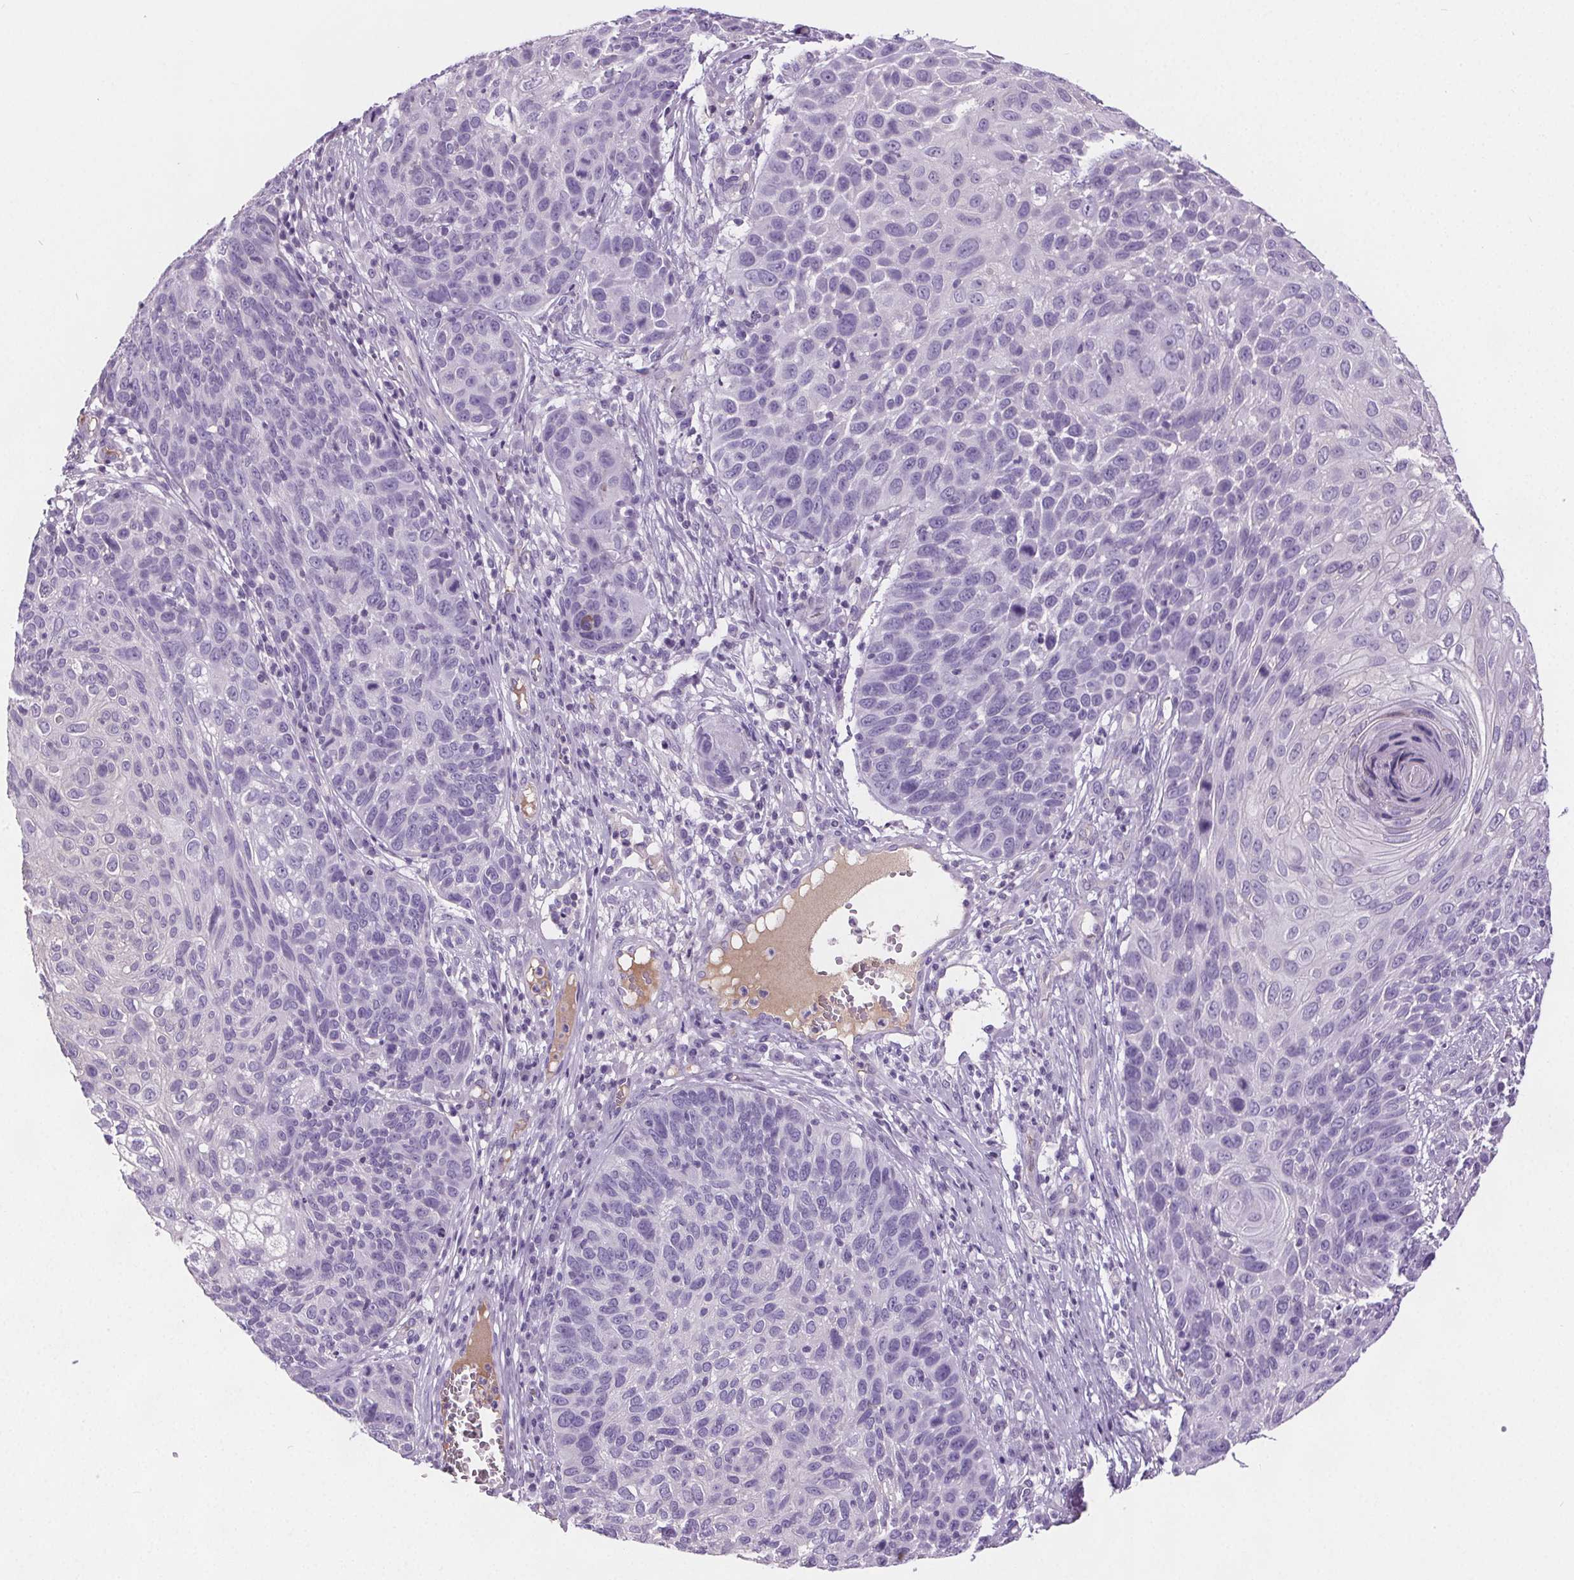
{"staining": {"intensity": "negative", "quantity": "none", "location": "none"}, "tissue": "skin cancer", "cell_type": "Tumor cells", "image_type": "cancer", "snomed": [{"axis": "morphology", "description": "Squamous cell carcinoma, NOS"}, {"axis": "topography", "description": "Skin"}], "caption": "A micrograph of human skin squamous cell carcinoma is negative for staining in tumor cells.", "gene": "CD5L", "patient": {"sex": "male", "age": 92}}